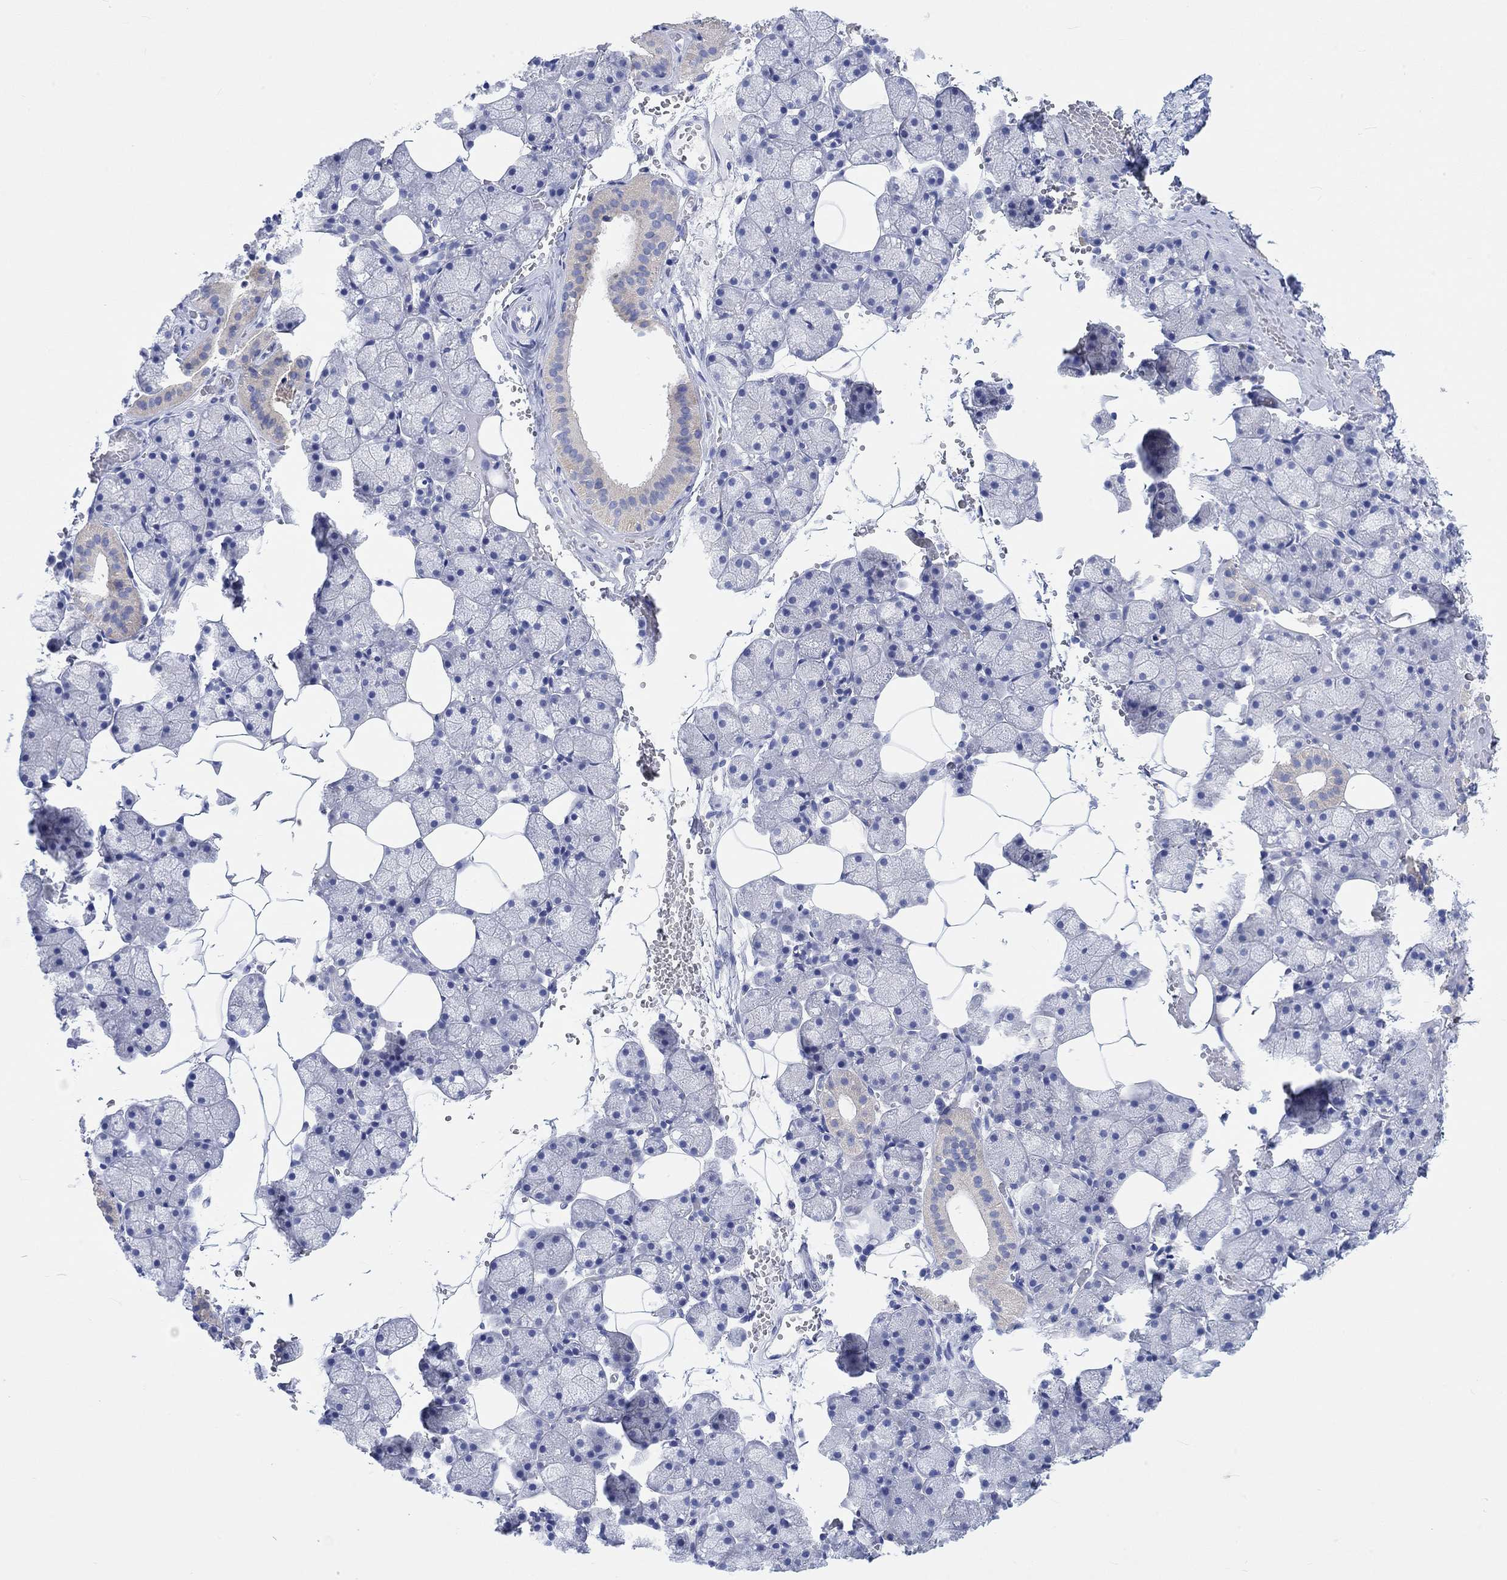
{"staining": {"intensity": "weak", "quantity": "<25%", "location": "cytoplasmic/membranous"}, "tissue": "salivary gland", "cell_type": "Glandular cells", "image_type": "normal", "snomed": [{"axis": "morphology", "description": "Normal tissue, NOS"}, {"axis": "topography", "description": "Salivary gland"}], "caption": "This is a micrograph of IHC staining of normal salivary gland, which shows no staining in glandular cells.", "gene": "REEP6", "patient": {"sex": "male", "age": 38}}